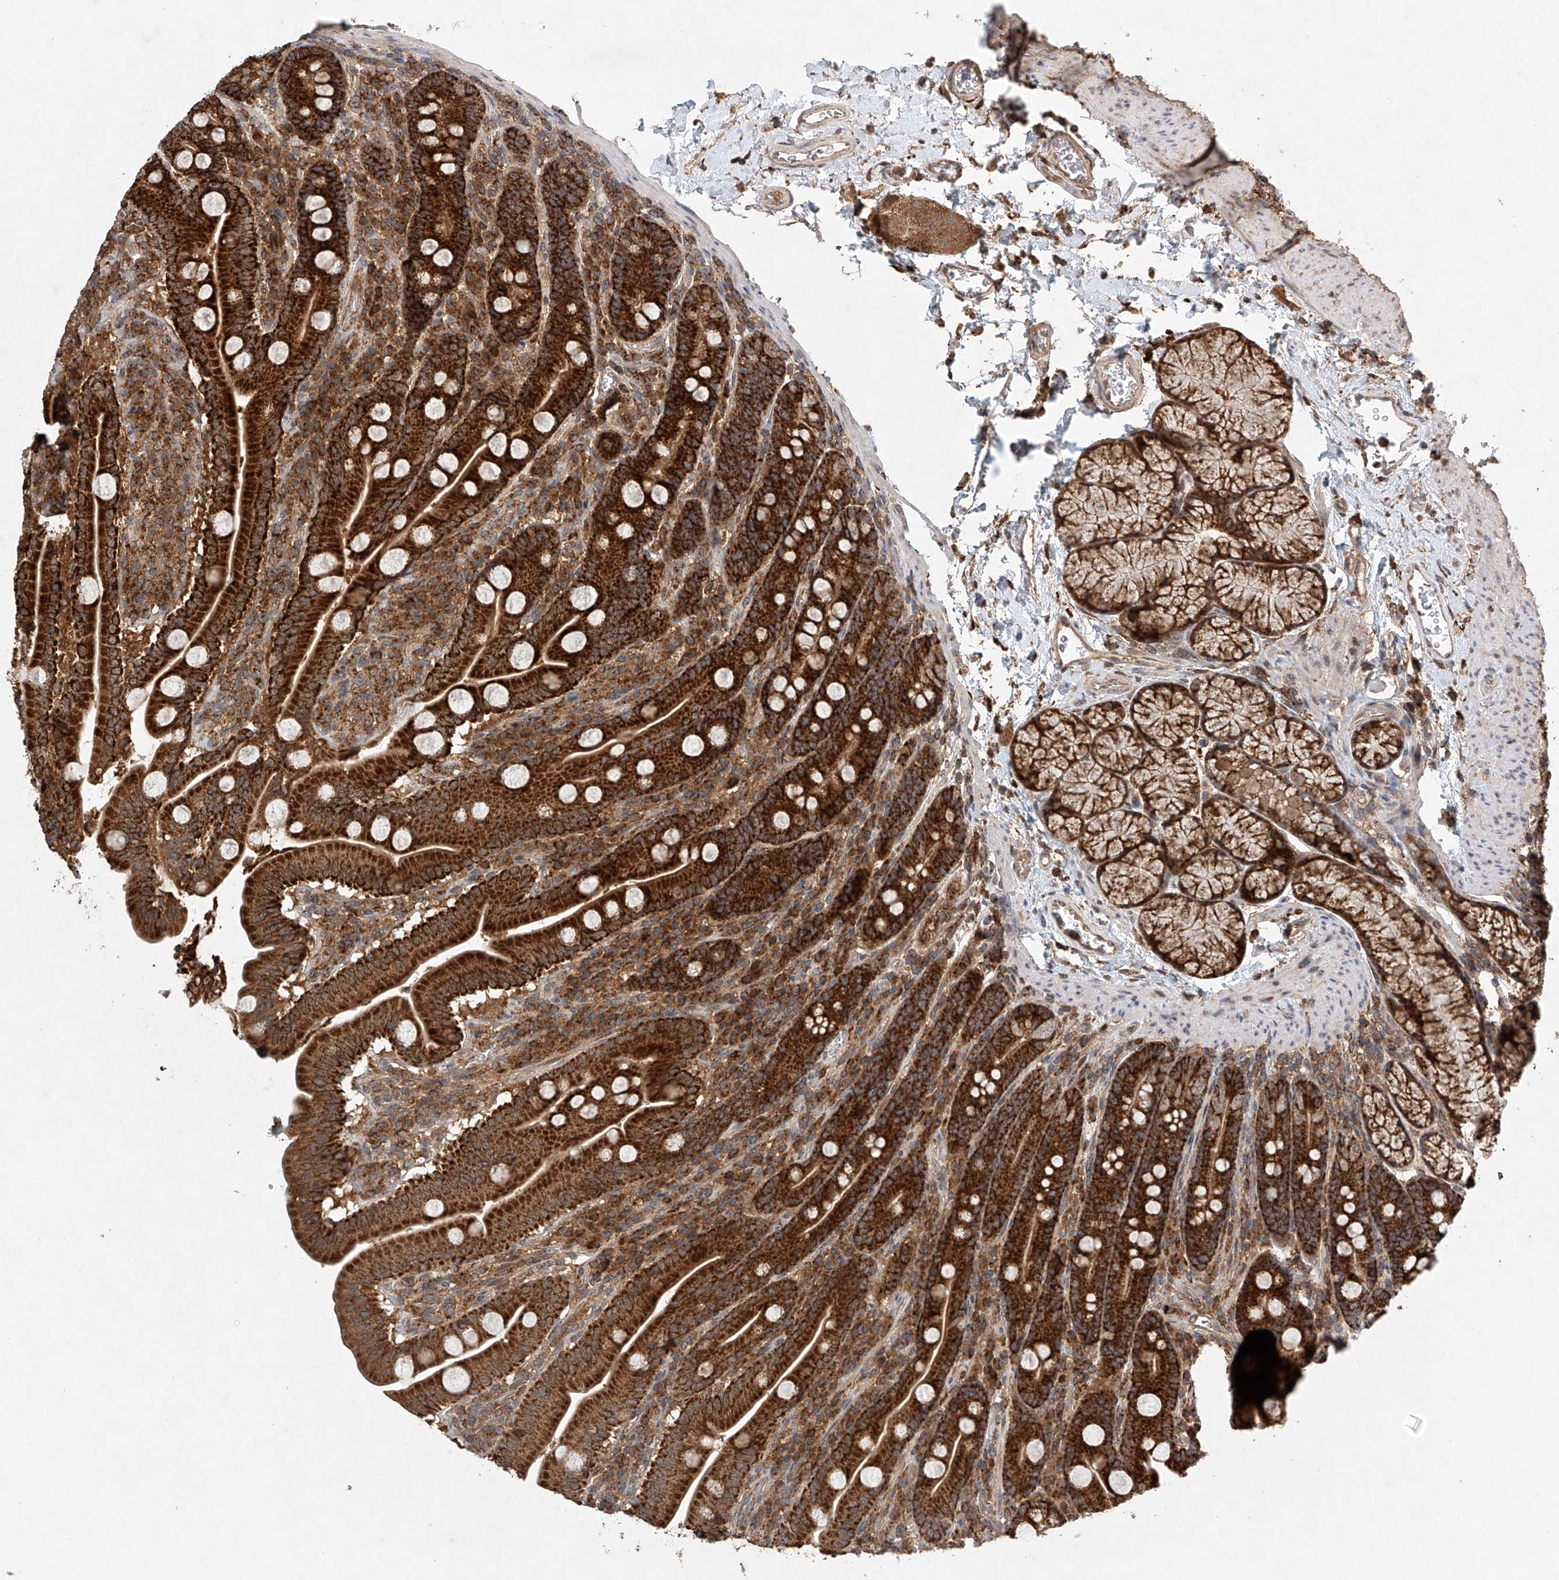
{"staining": {"intensity": "strong", "quantity": ">75%", "location": "cytoplasmic/membranous"}, "tissue": "duodenum", "cell_type": "Glandular cells", "image_type": "normal", "snomed": [{"axis": "morphology", "description": "Normal tissue, NOS"}, {"axis": "topography", "description": "Duodenum"}], "caption": "Duodenum stained with DAB immunohistochemistry shows high levels of strong cytoplasmic/membranous positivity in about >75% of glandular cells.", "gene": "DCAF11", "patient": {"sex": "male", "age": 35}}